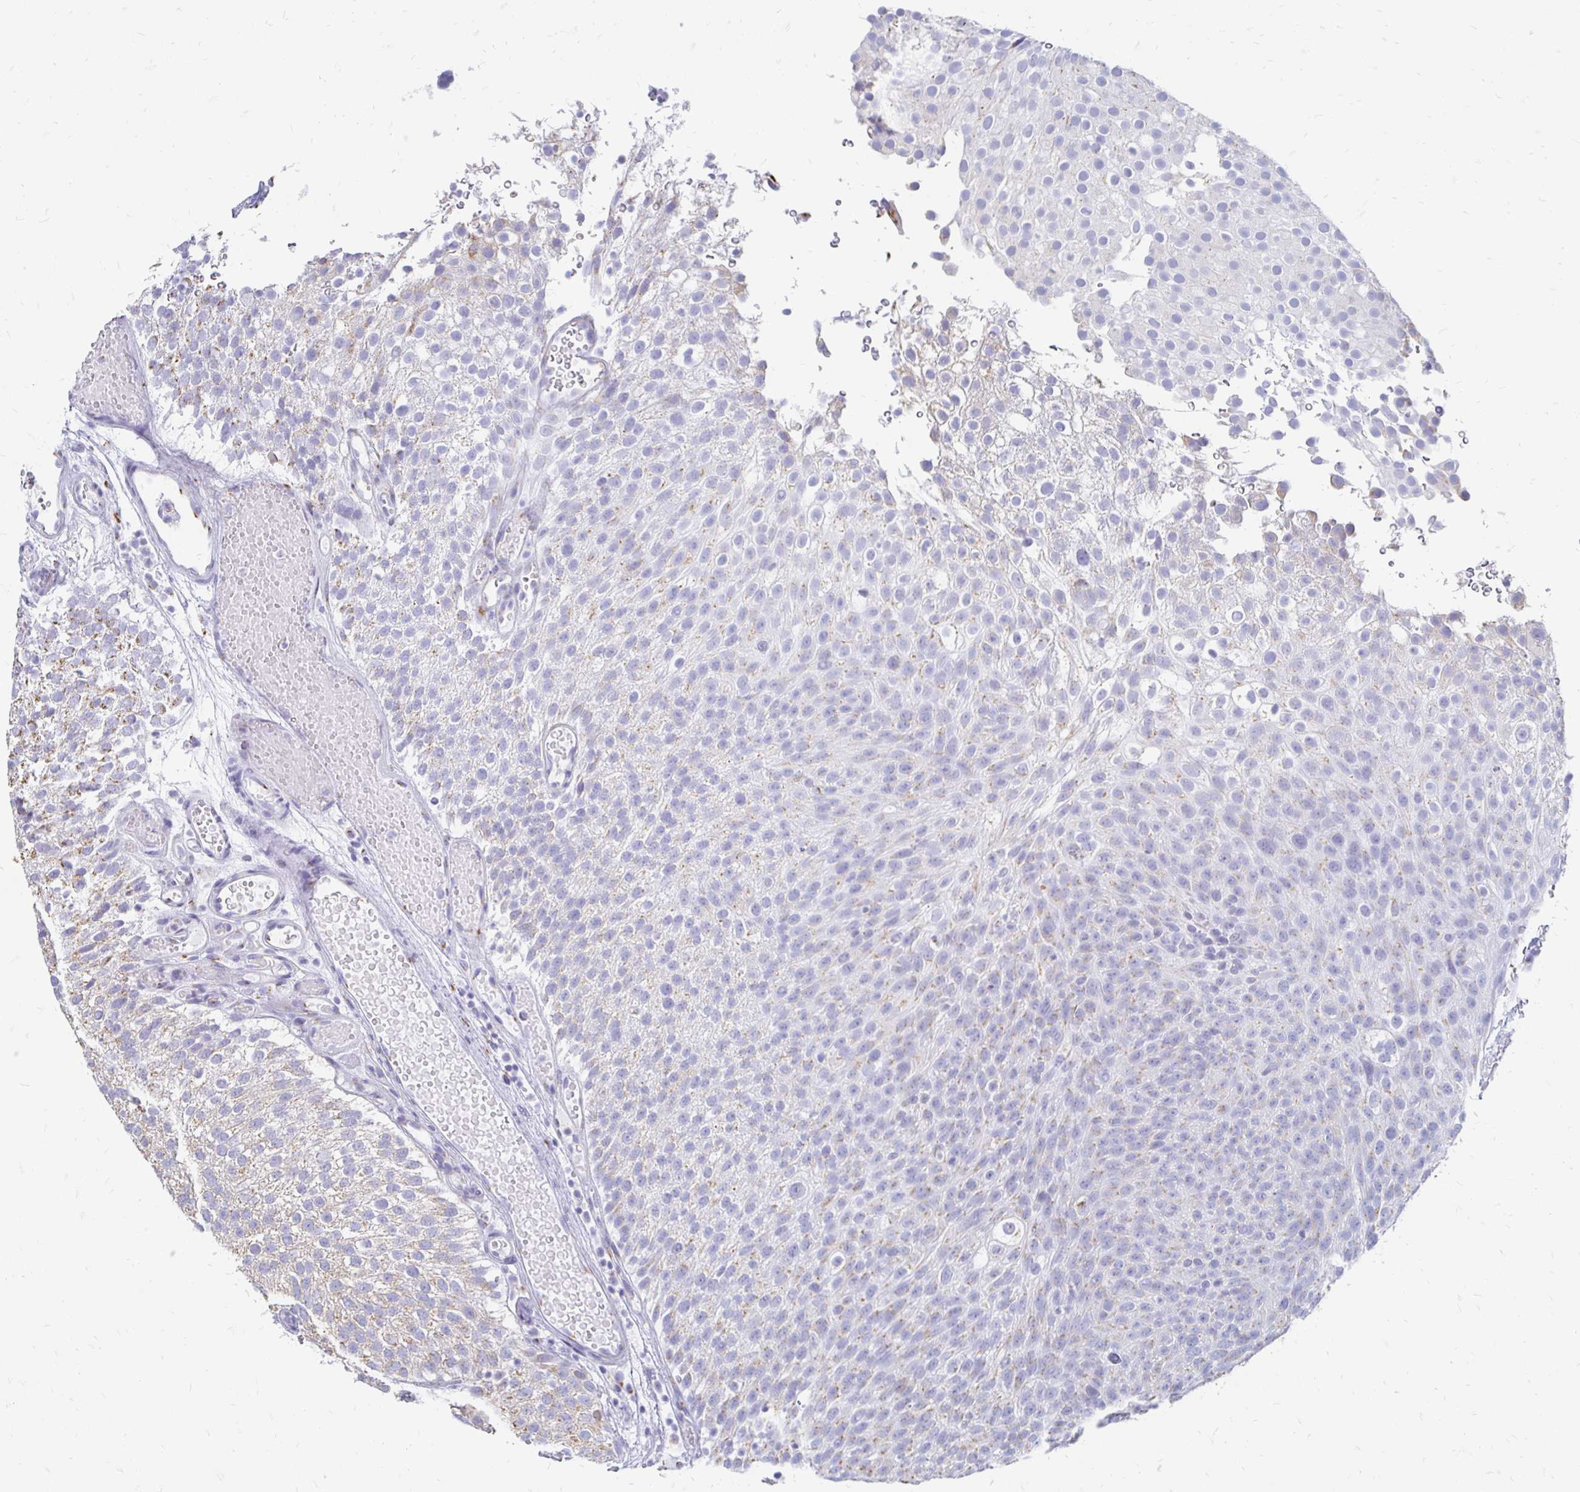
{"staining": {"intensity": "negative", "quantity": "none", "location": "none"}, "tissue": "urothelial cancer", "cell_type": "Tumor cells", "image_type": "cancer", "snomed": [{"axis": "morphology", "description": "Urothelial carcinoma, Low grade"}, {"axis": "topography", "description": "Urinary bladder"}], "caption": "Immunohistochemistry of low-grade urothelial carcinoma demonstrates no staining in tumor cells.", "gene": "PAGE4", "patient": {"sex": "male", "age": 78}}